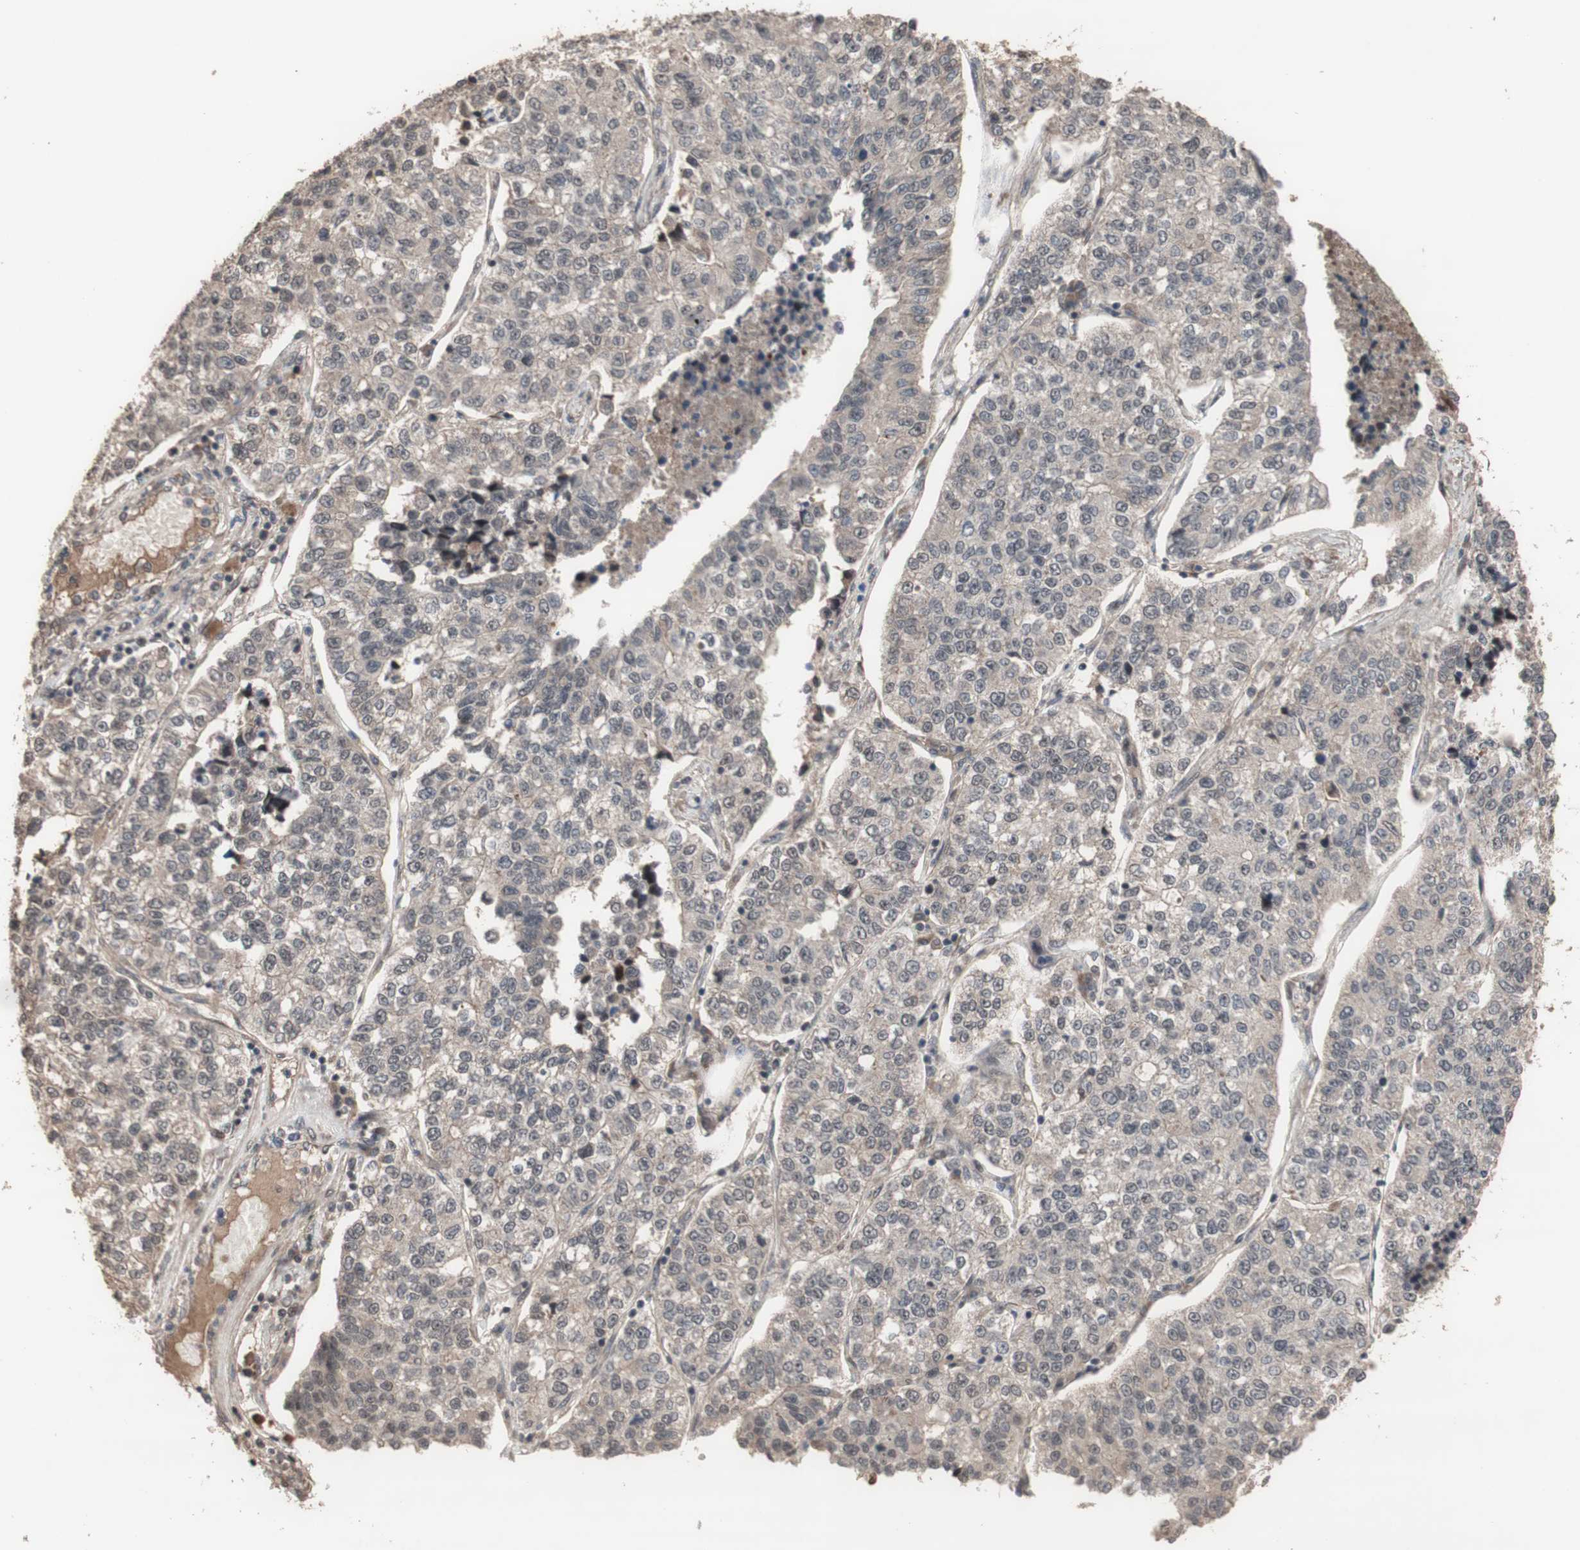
{"staining": {"intensity": "weak", "quantity": ">75%", "location": "cytoplasmic/membranous"}, "tissue": "lung cancer", "cell_type": "Tumor cells", "image_type": "cancer", "snomed": [{"axis": "morphology", "description": "Adenocarcinoma, NOS"}, {"axis": "topography", "description": "Lung"}], "caption": "Lung cancer (adenocarcinoma) stained with immunohistochemistry demonstrates weak cytoplasmic/membranous staining in about >75% of tumor cells.", "gene": "KANSL1", "patient": {"sex": "male", "age": 49}}